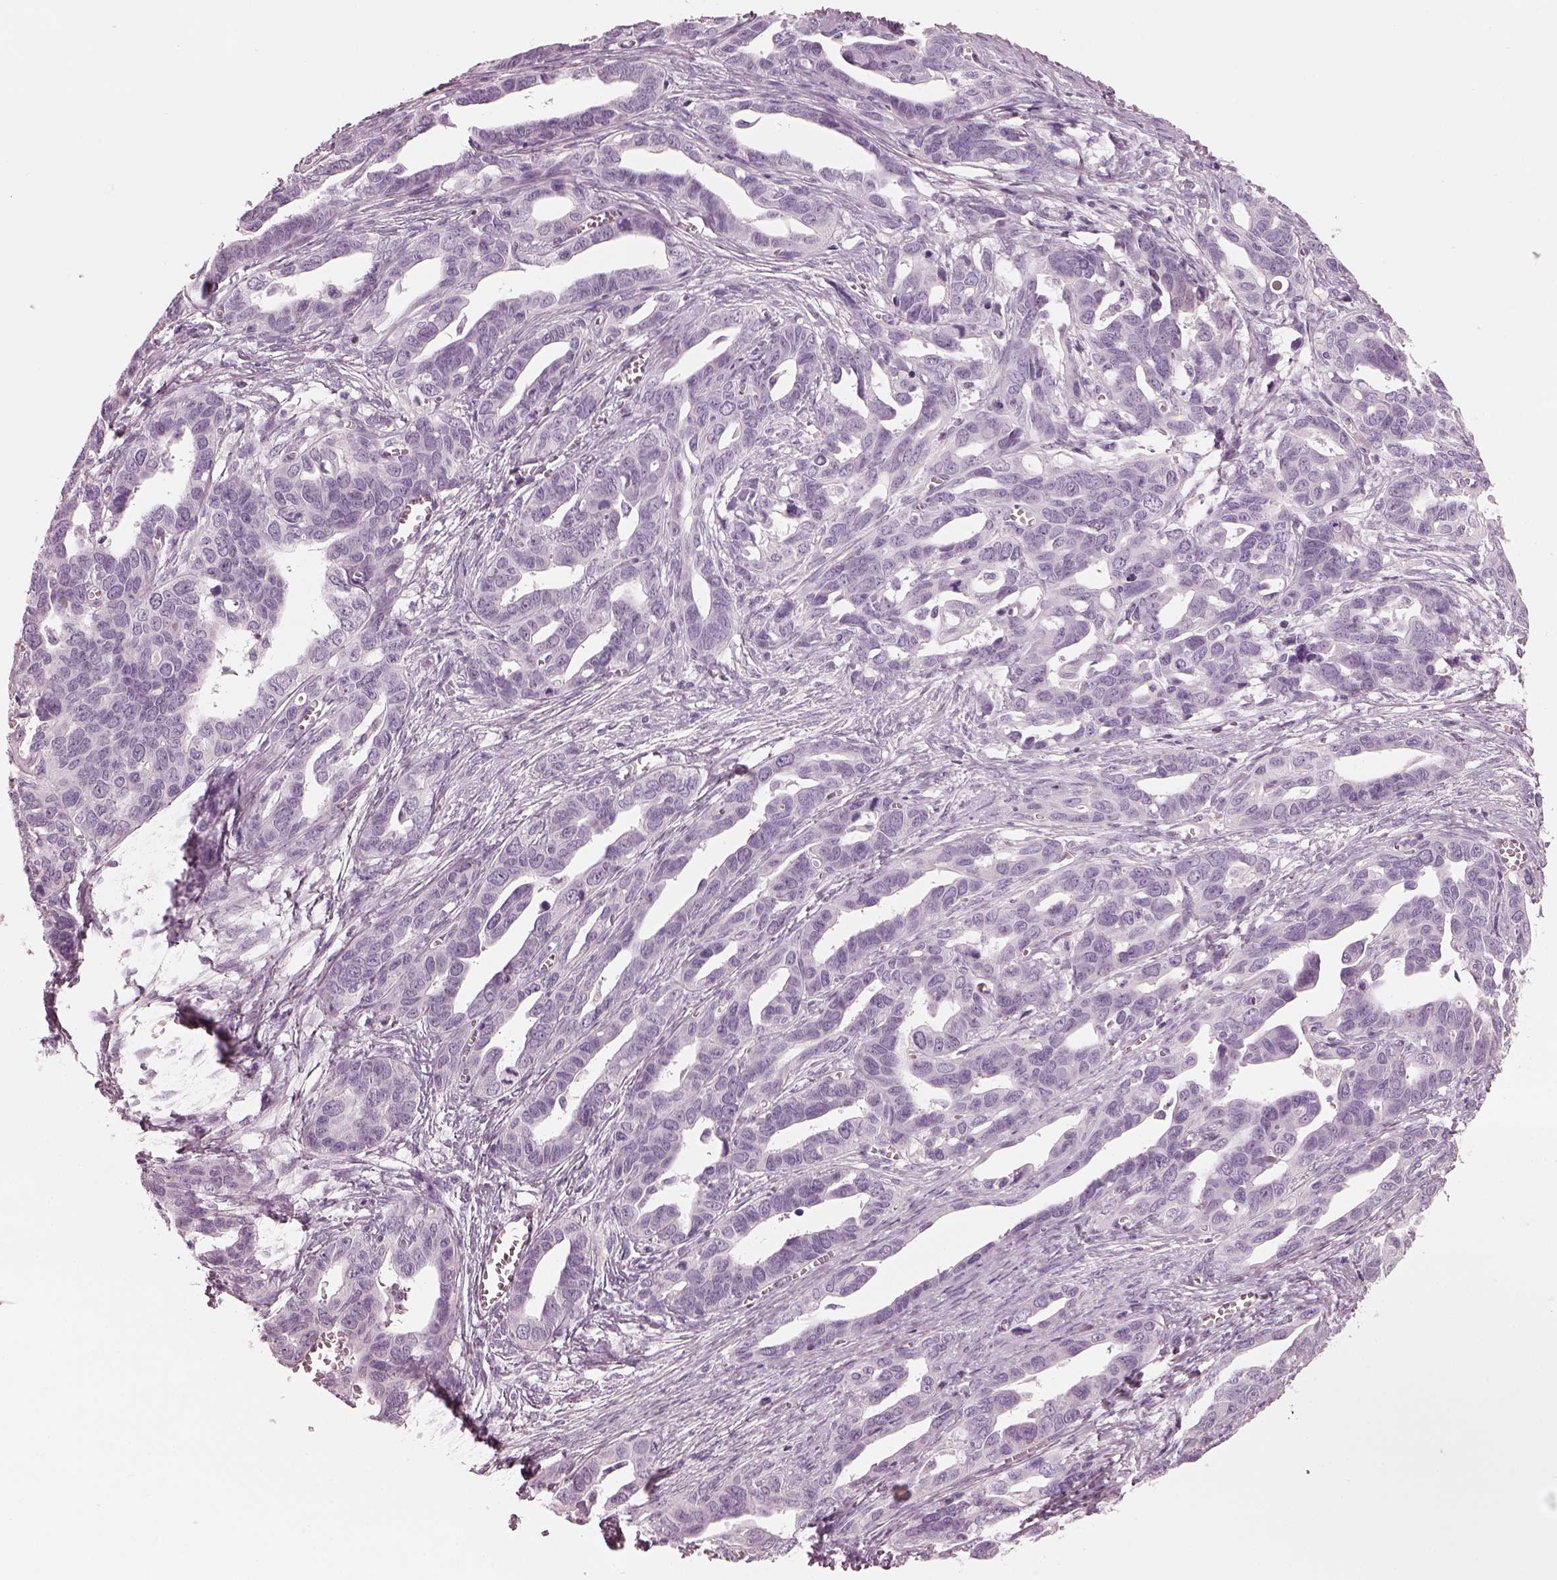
{"staining": {"intensity": "negative", "quantity": "none", "location": "none"}, "tissue": "ovarian cancer", "cell_type": "Tumor cells", "image_type": "cancer", "snomed": [{"axis": "morphology", "description": "Cystadenocarcinoma, serous, NOS"}, {"axis": "topography", "description": "Ovary"}], "caption": "Ovarian cancer was stained to show a protein in brown. There is no significant positivity in tumor cells.", "gene": "PDC", "patient": {"sex": "female", "age": 69}}